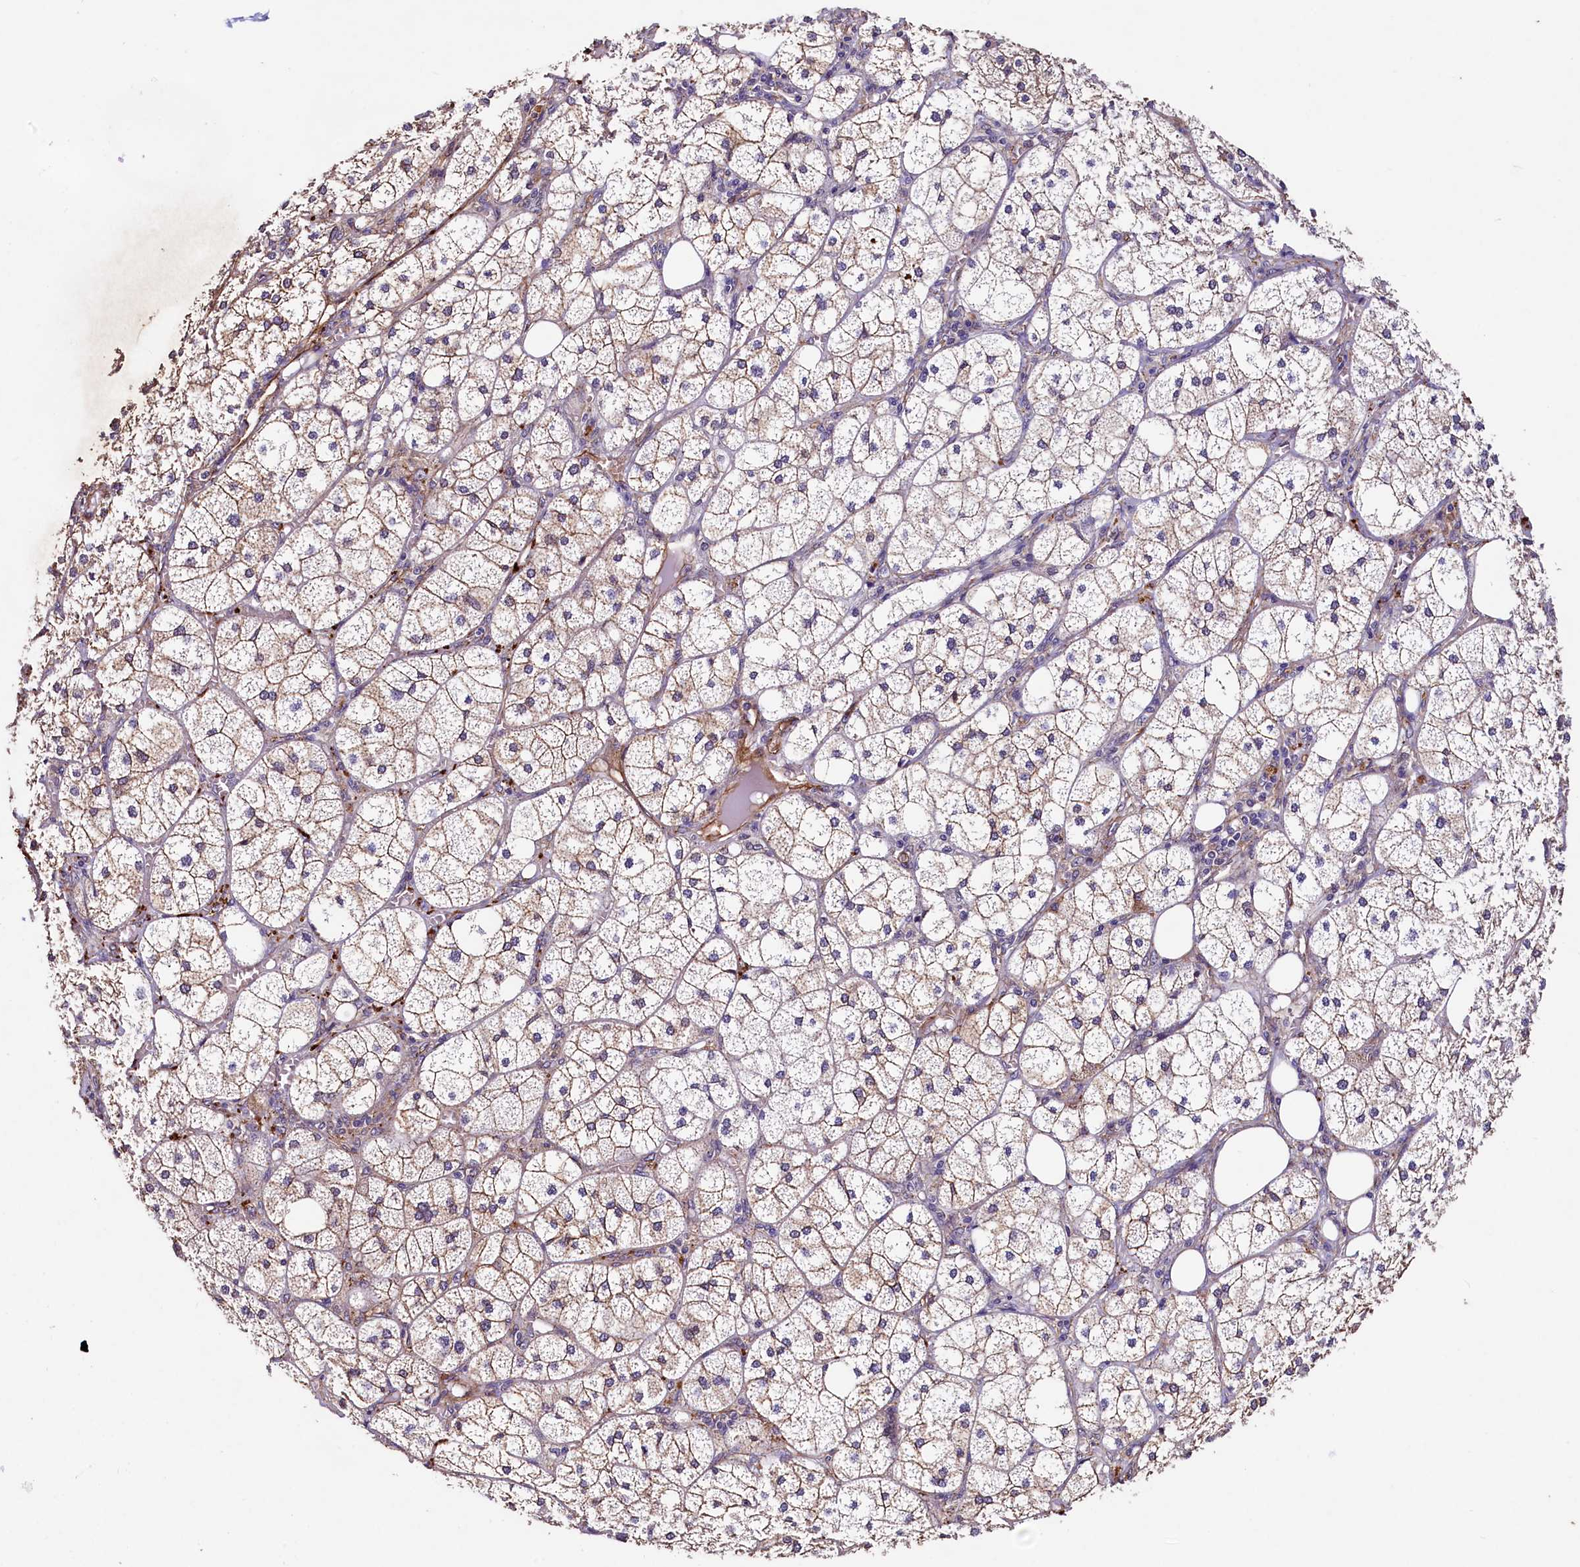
{"staining": {"intensity": "moderate", "quantity": "25%-75%", "location": "cytoplasmic/membranous"}, "tissue": "adrenal gland", "cell_type": "Glandular cells", "image_type": "normal", "snomed": [{"axis": "morphology", "description": "Normal tissue, NOS"}, {"axis": "topography", "description": "Adrenal gland"}], "caption": "This is a histology image of IHC staining of benign adrenal gland, which shows moderate staining in the cytoplasmic/membranous of glandular cells.", "gene": "PALM", "patient": {"sex": "female", "age": 61}}